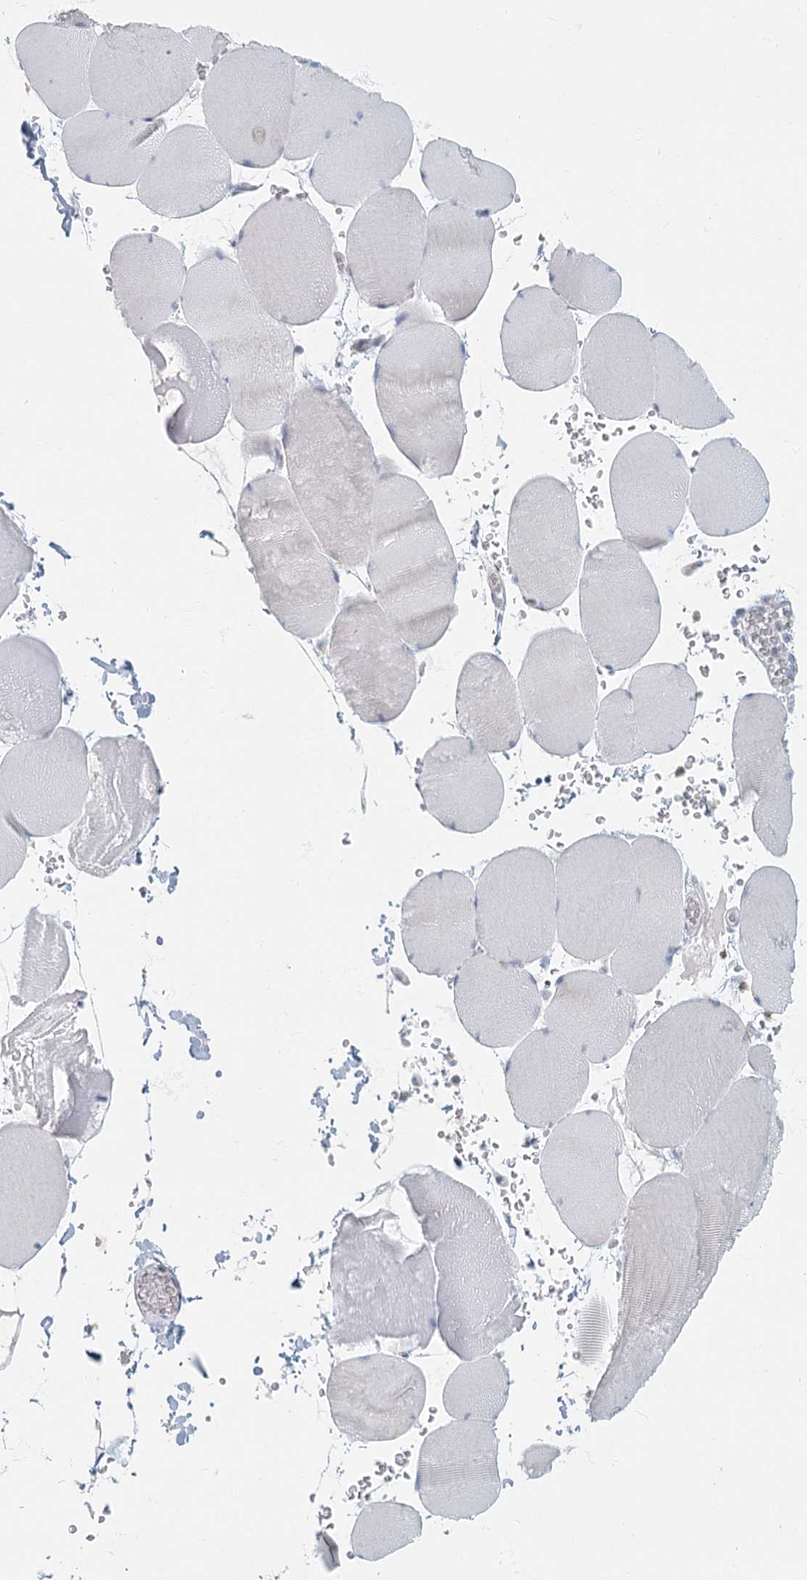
{"staining": {"intensity": "negative", "quantity": "none", "location": "none"}, "tissue": "skeletal muscle", "cell_type": "Myocytes", "image_type": "normal", "snomed": [{"axis": "morphology", "description": "Normal tissue, NOS"}, {"axis": "topography", "description": "Skeletal muscle"}, {"axis": "topography", "description": "Head-Neck"}], "caption": "Immunohistochemistry (IHC) micrograph of benign skeletal muscle: human skeletal muscle stained with DAB displays no significant protein staining in myocytes. (DAB (3,3'-diaminobenzidine) immunohistochemistry, high magnification).", "gene": "FAM110C", "patient": {"sex": "male", "age": 66}}